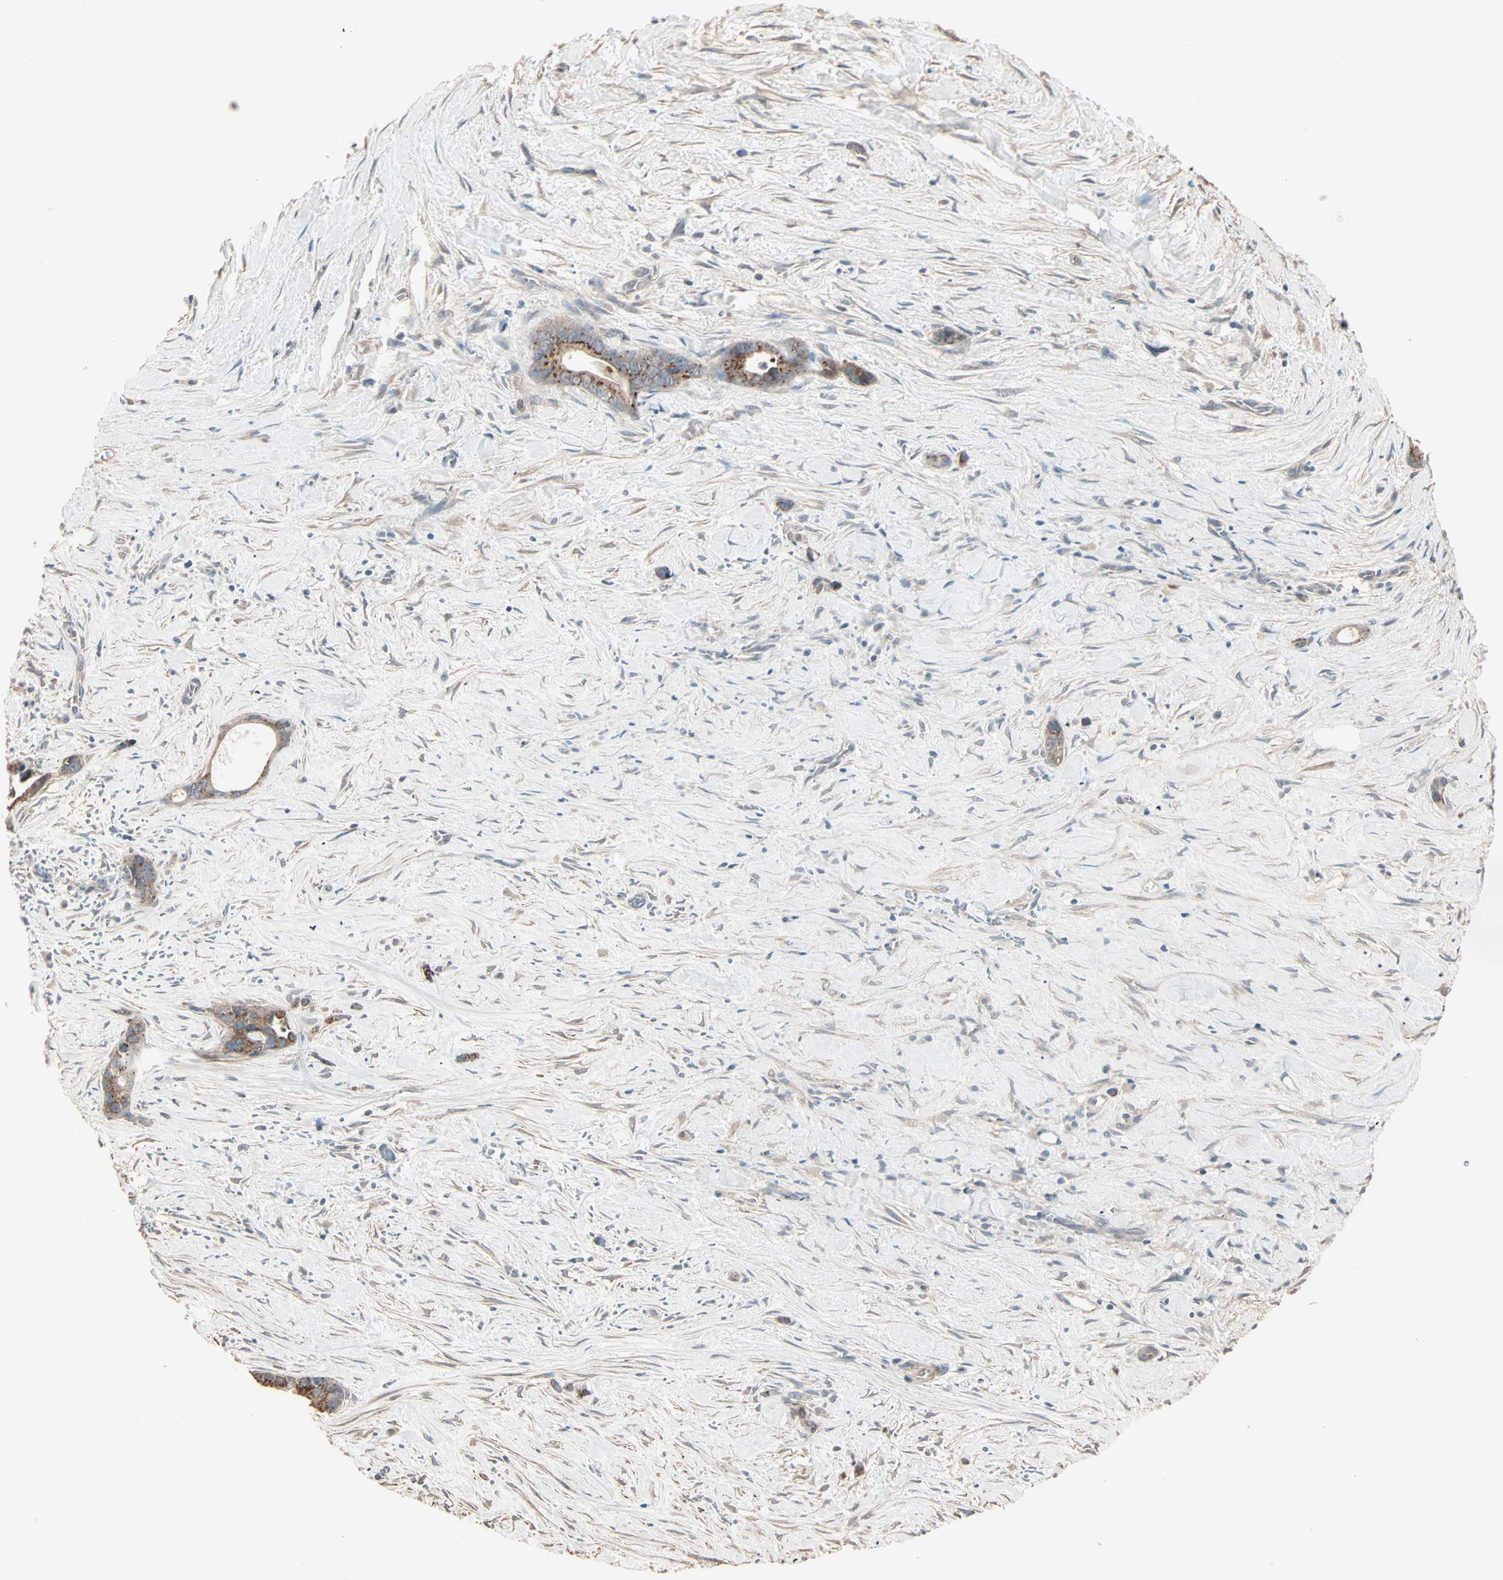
{"staining": {"intensity": "moderate", "quantity": ">75%", "location": "cytoplasmic/membranous"}, "tissue": "liver cancer", "cell_type": "Tumor cells", "image_type": "cancer", "snomed": [{"axis": "morphology", "description": "Cholangiocarcinoma"}, {"axis": "topography", "description": "Liver"}], "caption": "This is a photomicrograph of immunohistochemistry (IHC) staining of liver cancer (cholangiocarcinoma), which shows moderate positivity in the cytoplasmic/membranous of tumor cells.", "gene": "GALNT3", "patient": {"sex": "female", "age": 55}}